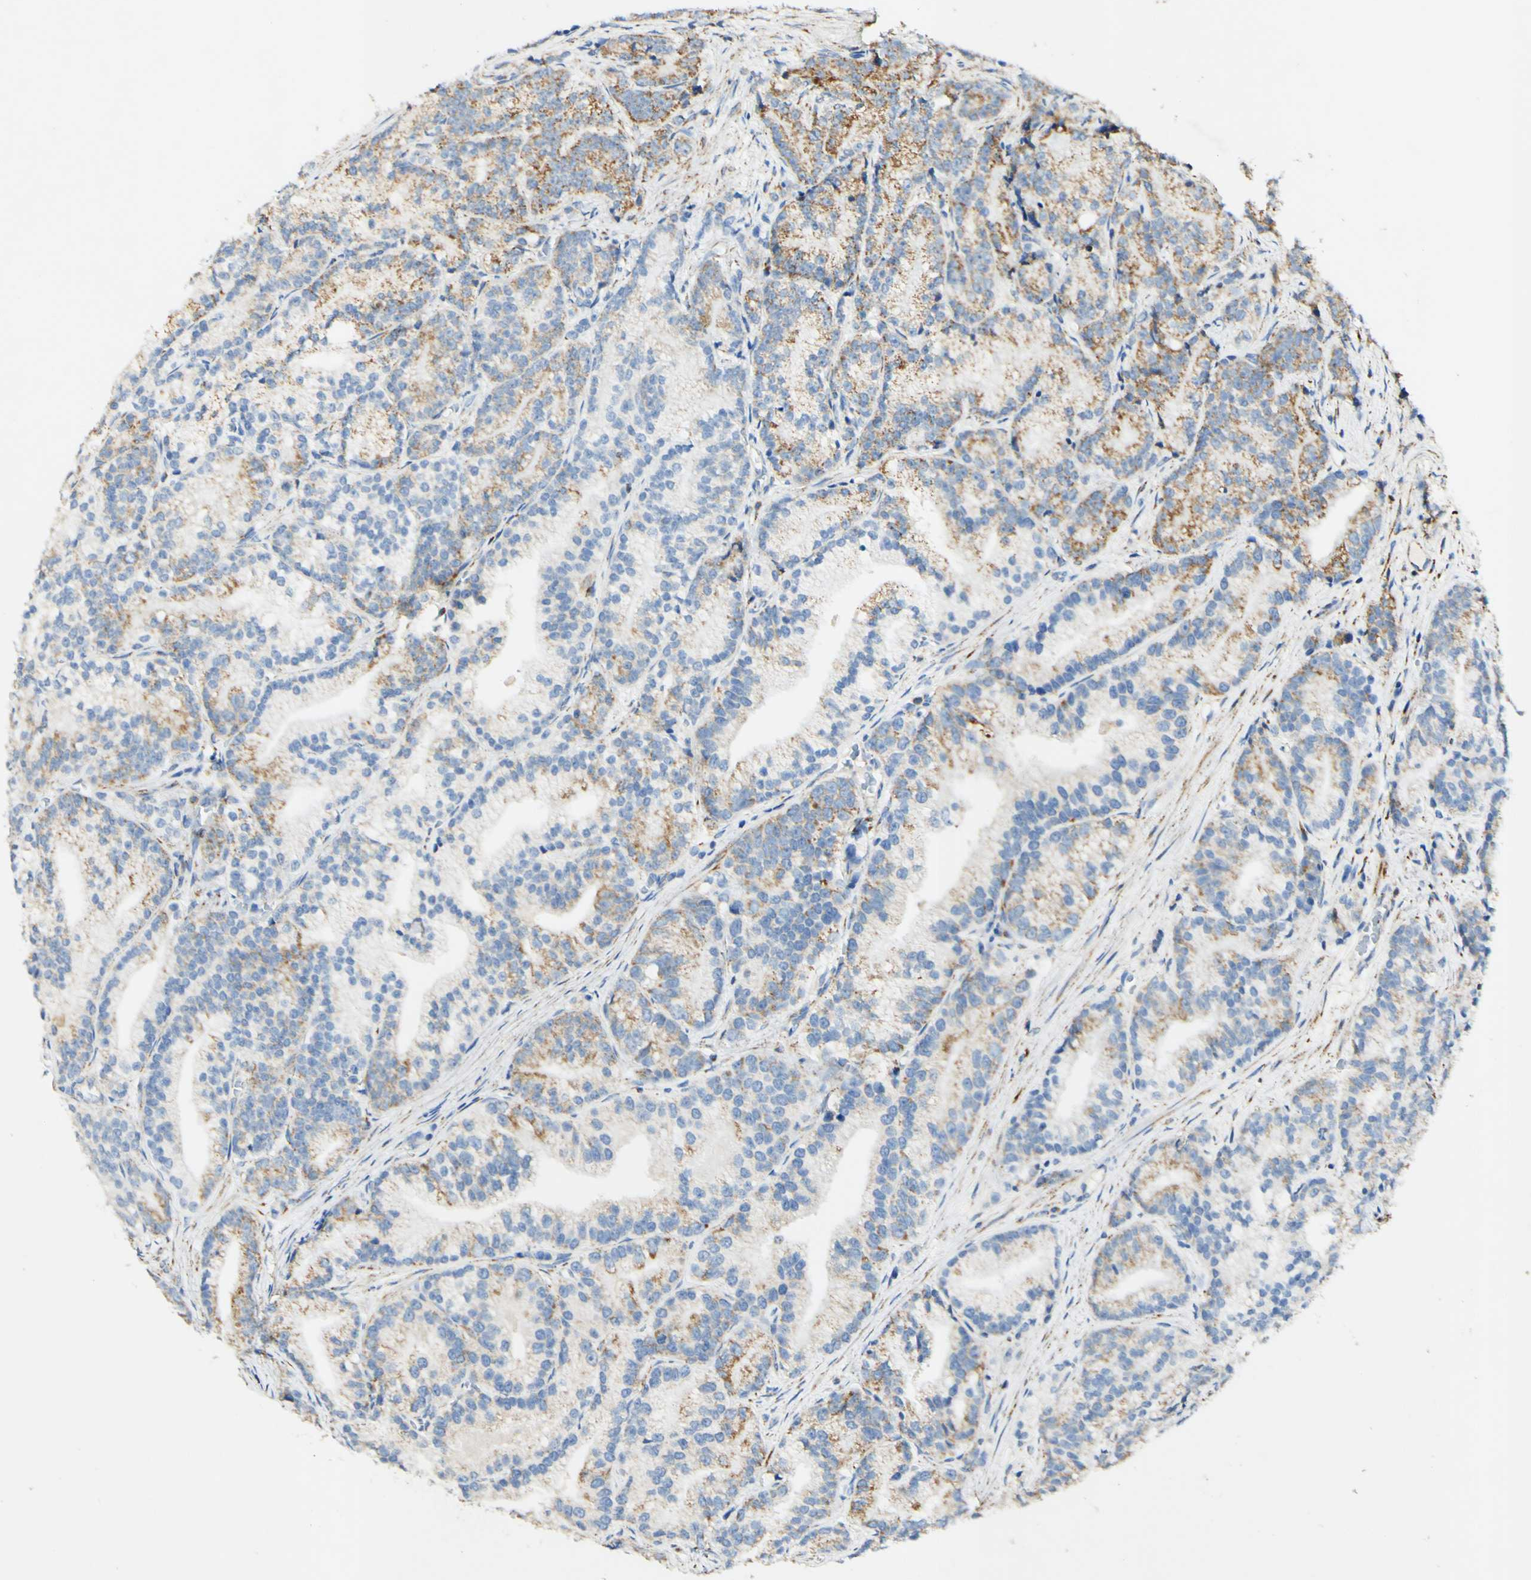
{"staining": {"intensity": "moderate", "quantity": "25%-75%", "location": "cytoplasmic/membranous"}, "tissue": "prostate cancer", "cell_type": "Tumor cells", "image_type": "cancer", "snomed": [{"axis": "morphology", "description": "Adenocarcinoma, Low grade"}, {"axis": "topography", "description": "Prostate"}], "caption": "This image exhibits immunohistochemistry (IHC) staining of human adenocarcinoma (low-grade) (prostate), with medium moderate cytoplasmic/membranous expression in approximately 25%-75% of tumor cells.", "gene": "OXCT1", "patient": {"sex": "male", "age": 89}}